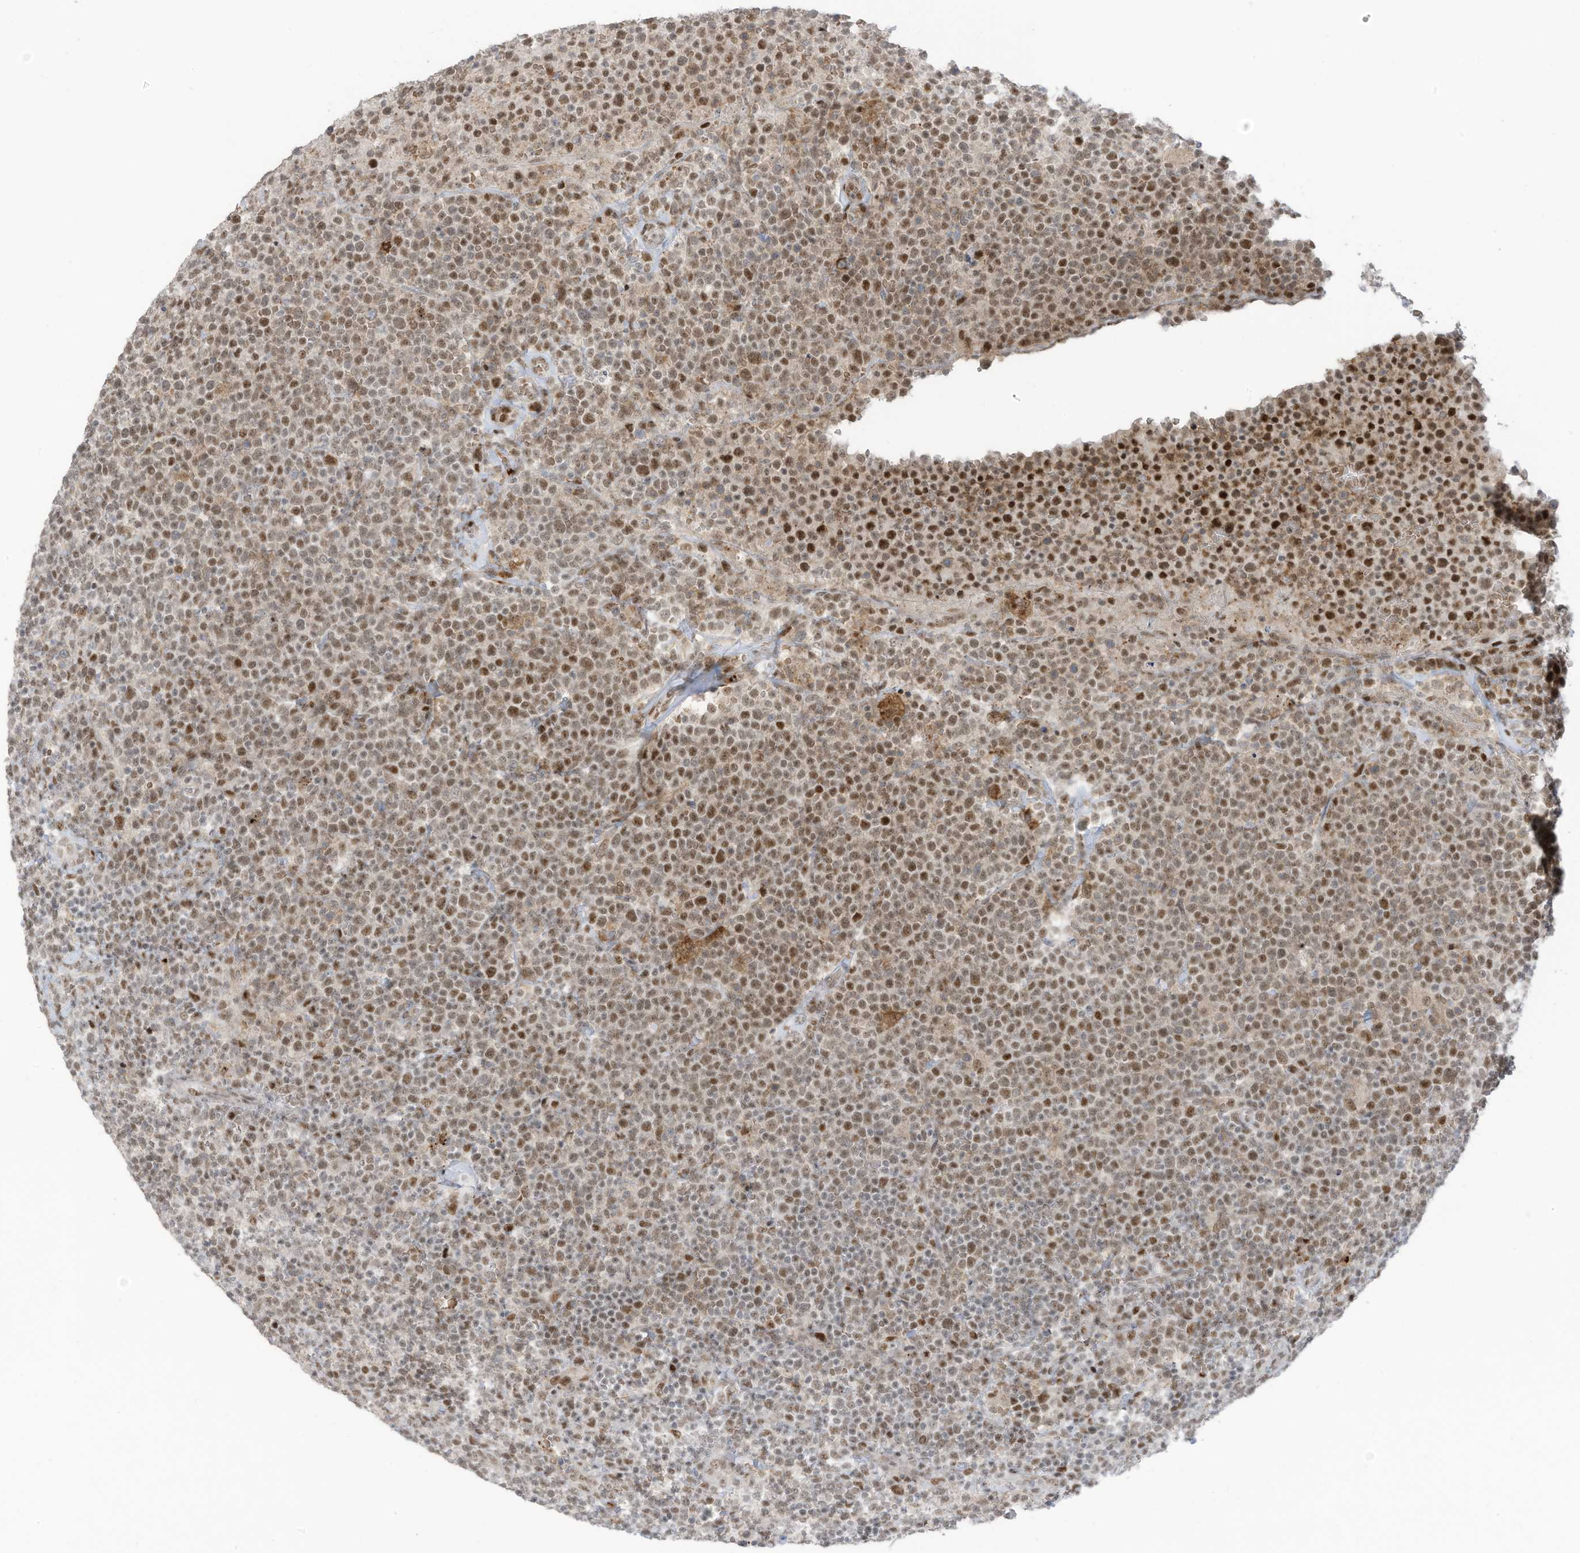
{"staining": {"intensity": "moderate", "quantity": ">75%", "location": "nuclear"}, "tissue": "lymphoma", "cell_type": "Tumor cells", "image_type": "cancer", "snomed": [{"axis": "morphology", "description": "Malignant lymphoma, non-Hodgkin's type, High grade"}, {"axis": "topography", "description": "Lymph node"}], "caption": "Immunohistochemistry (IHC) (DAB (3,3'-diaminobenzidine)) staining of human high-grade malignant lymphoma, non-Hodgkin's type displays moderate nuclear protein expression in approximately >75% of tumor cells. (DAB (3,3'-diaminobenzidine) IHC, brown staining for protein, blue staining for nuclei).", "gene": "ZCWPW2", "patient": {"sex": "male", "age": 61}}